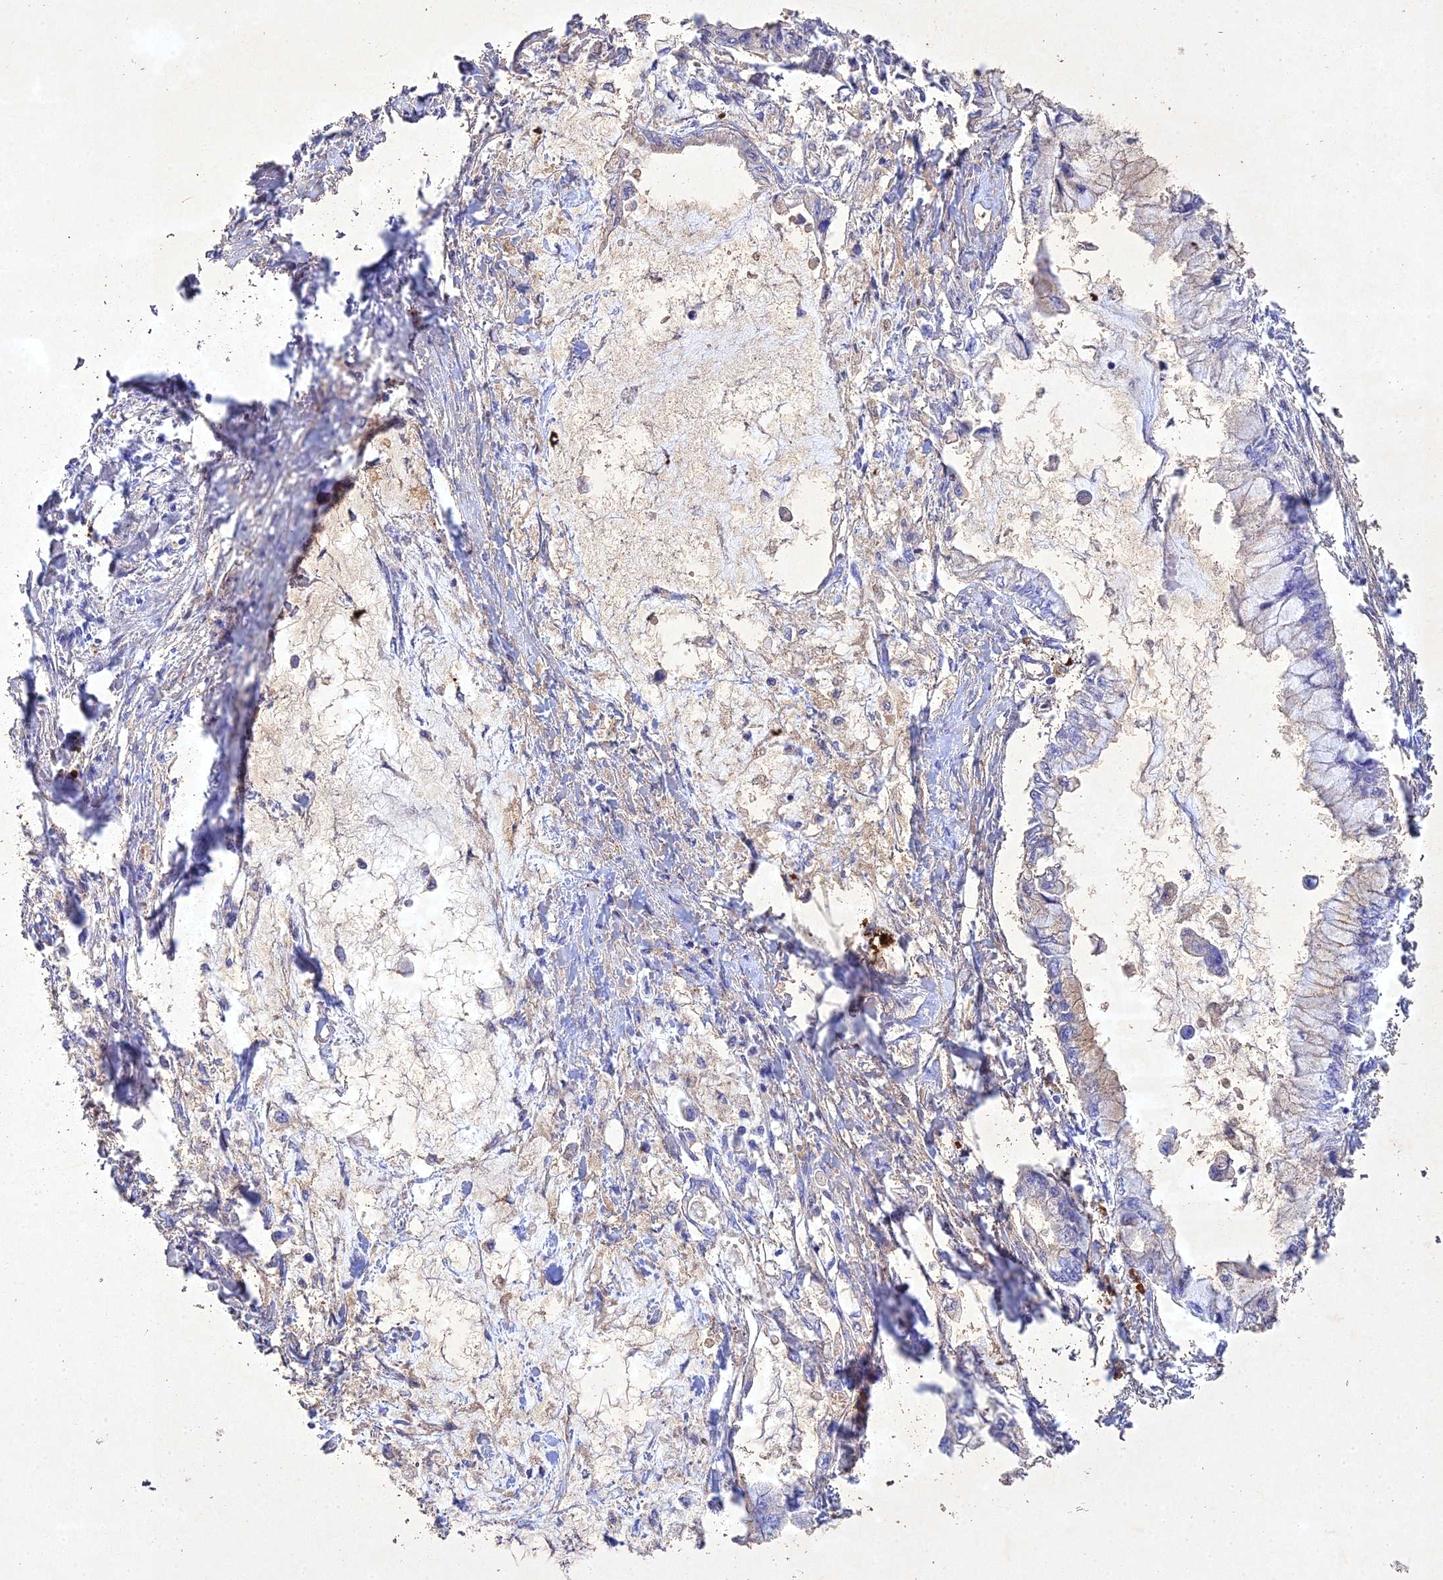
{"staining": {"intensity": "negative", "quantity": "none", "location": "none"}, "tissue": "pancreatic cancer", "cell_type": "Tumor cells", "image_type": "cancer", "snomed": [{"axis": "morphology", "description": "Adenocarcinoma, NOS"}, {"axis": "topography", "description": "Pancreas"}], "caption": "A high-resolution micrograph shows immunohistochemistry staining of adenocarcinoma (pancreatic), which displays no significant positivity in tumor cells. The staining was performed using DAB to visualize the protein expression in brown, while the nuclei were stained in blue with hematoxylin (Magnification: 20x).", "gene": "NDUFV1", "patient": {"sex": "male", "age": 48}}